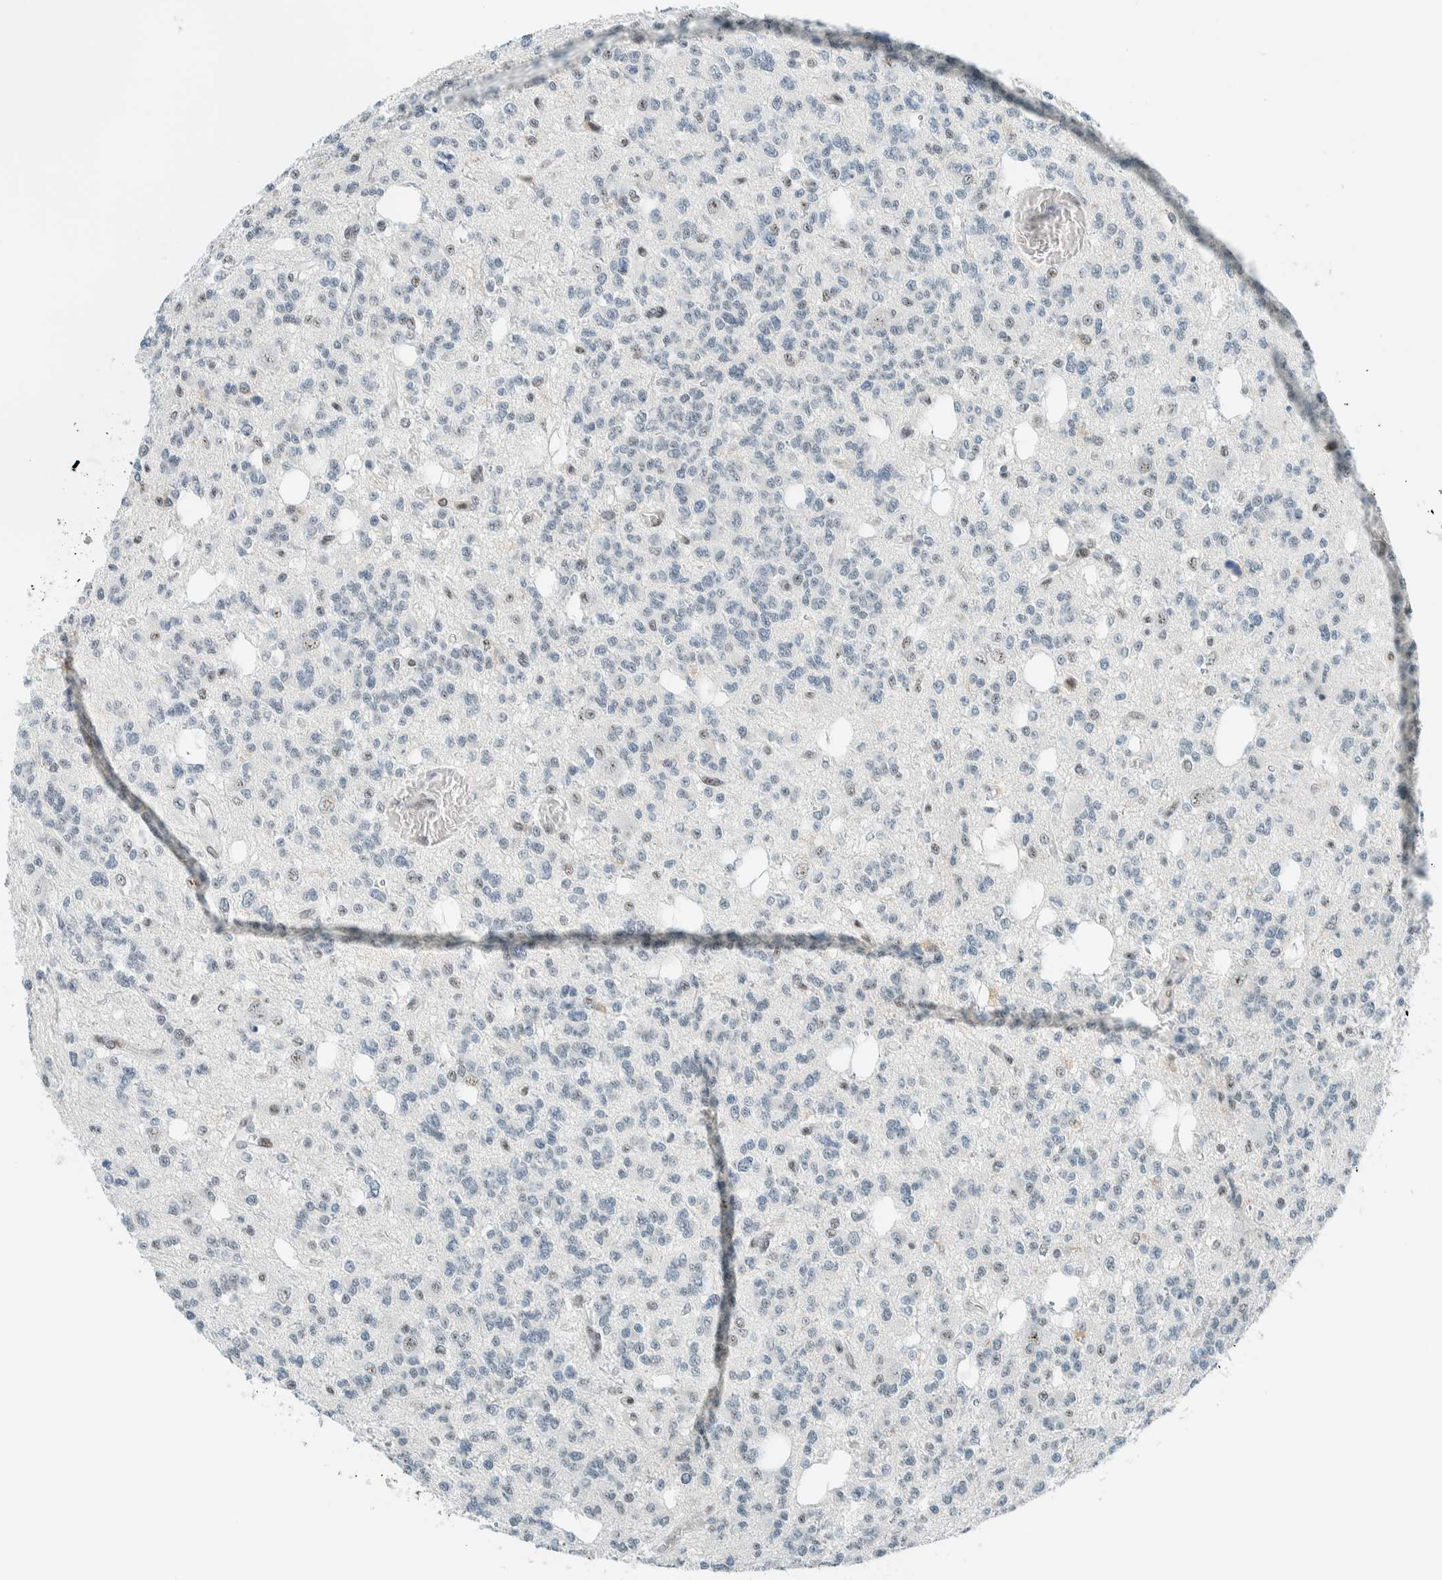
{"staining": {"intensity": "negative", "quantity": "none", "location": "none"}, "tissue": "glioma", "cell_type": "Tumor cells", "image_type": "cancer", "snomed": [{"axis": "morphology", "description": "Glioma, malignant, Low grade"}, {"axis": "topography", "description": "Brain"}], "caption": "Immunohistochemistry (IHC) micrograph of neoplastic tissue: human glioma stained with DAB demonstrates no significant protein positivity in tumor cells.", "gene": "CYSRT1", "patient": {"sex": "male", "age": 38}}